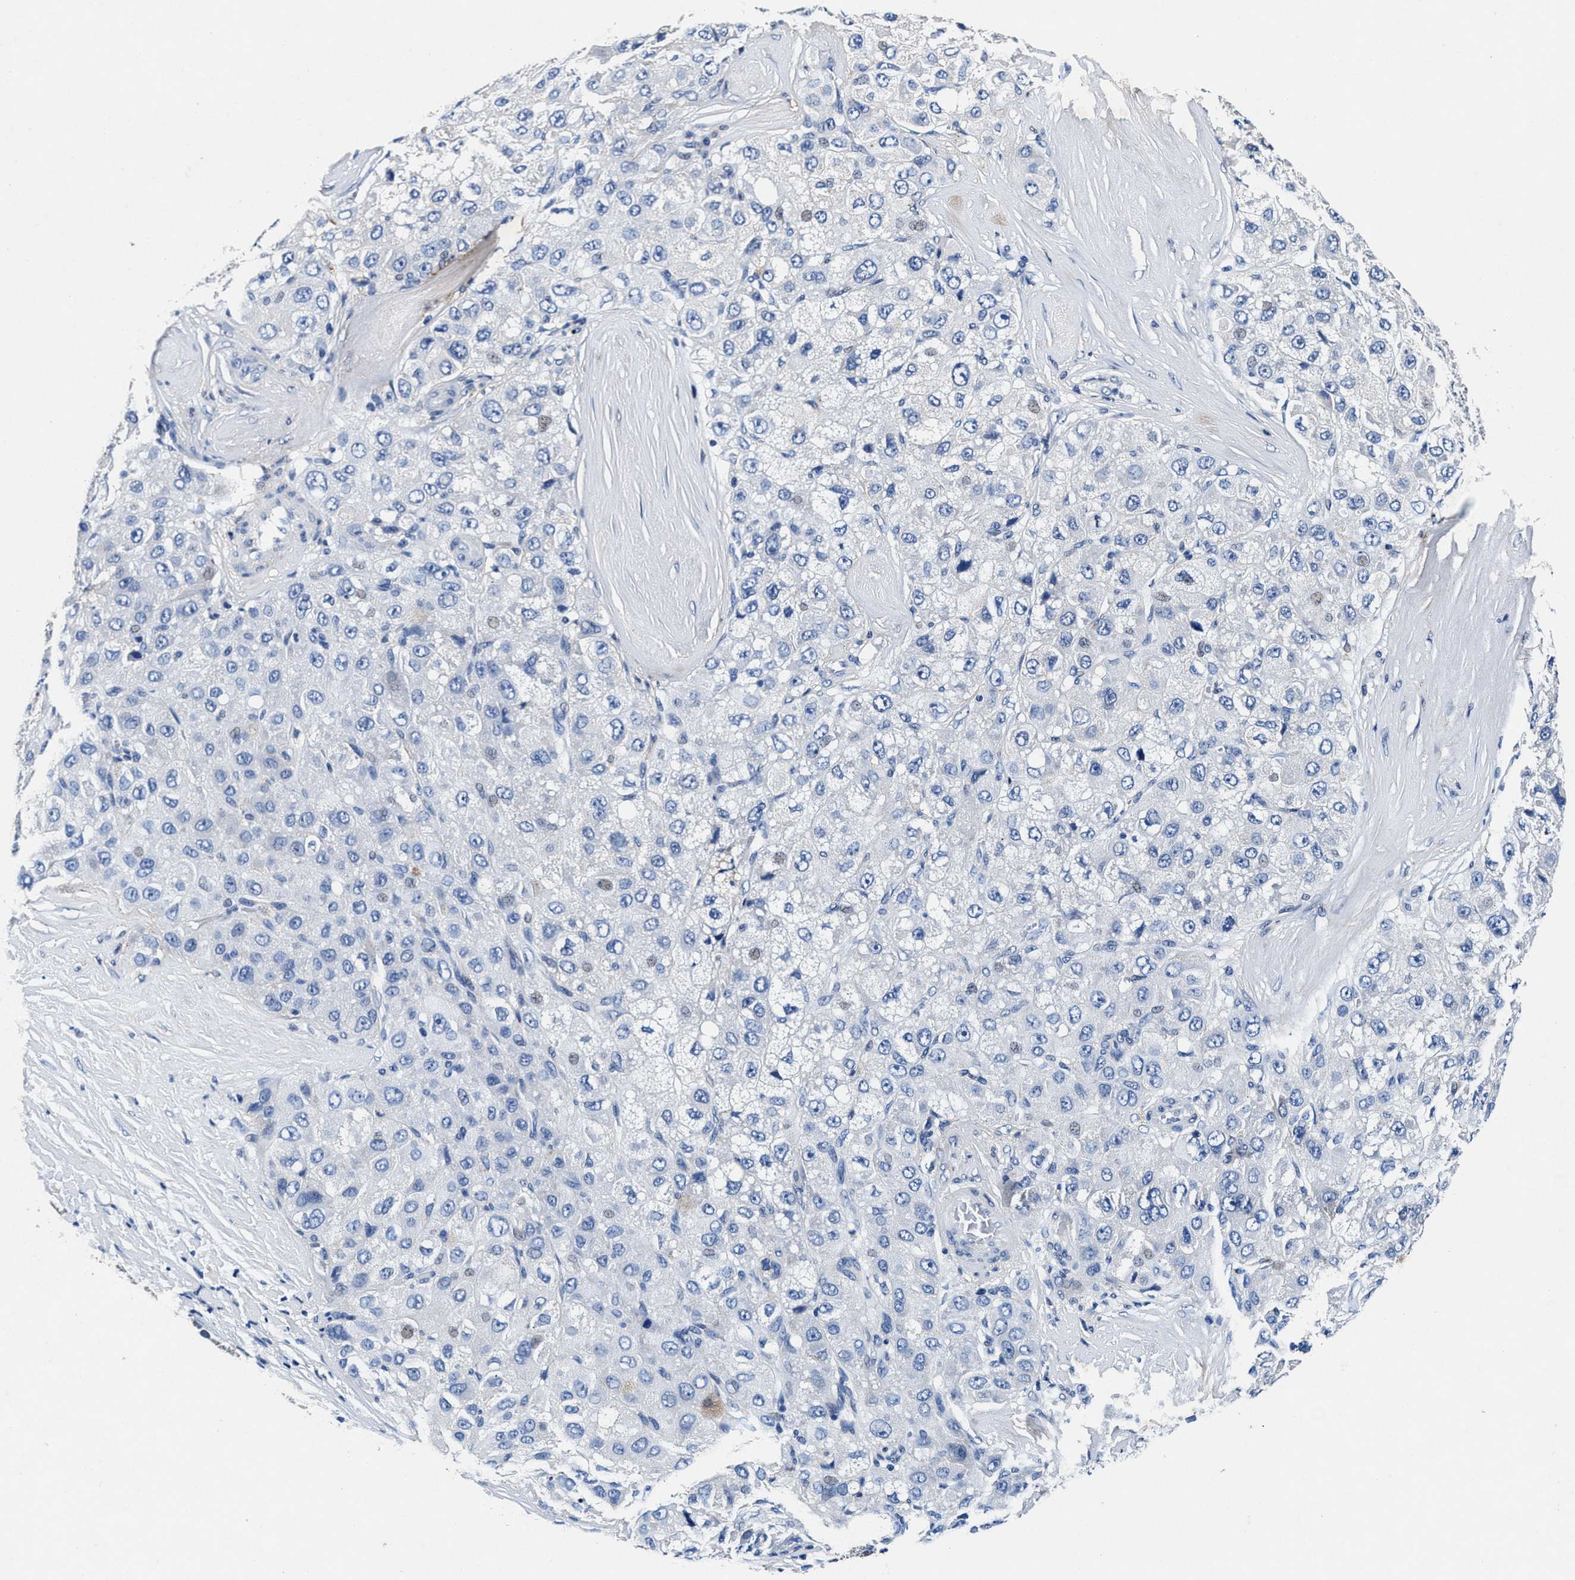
{"staining": {"intensity": "negative", "quantity": "none", "location": "none"}, "tissue": "liver cancer", "cell_type": "Tumor cells", "image_type": "cancer", "snomed": [{"axis": "morphology", "description": "Carcinoma, Hepatocellular, NOS"}, {"axis": "topography", "description": "Liver"}], "caption": "This is an immunohistochemistry photomicrograph of human liver cancer (hepatocellular carcinoma). There is no positivity in tumor cells.", "gene": "SLC8A1", "patient": {"sex": "male", "age": 80}}